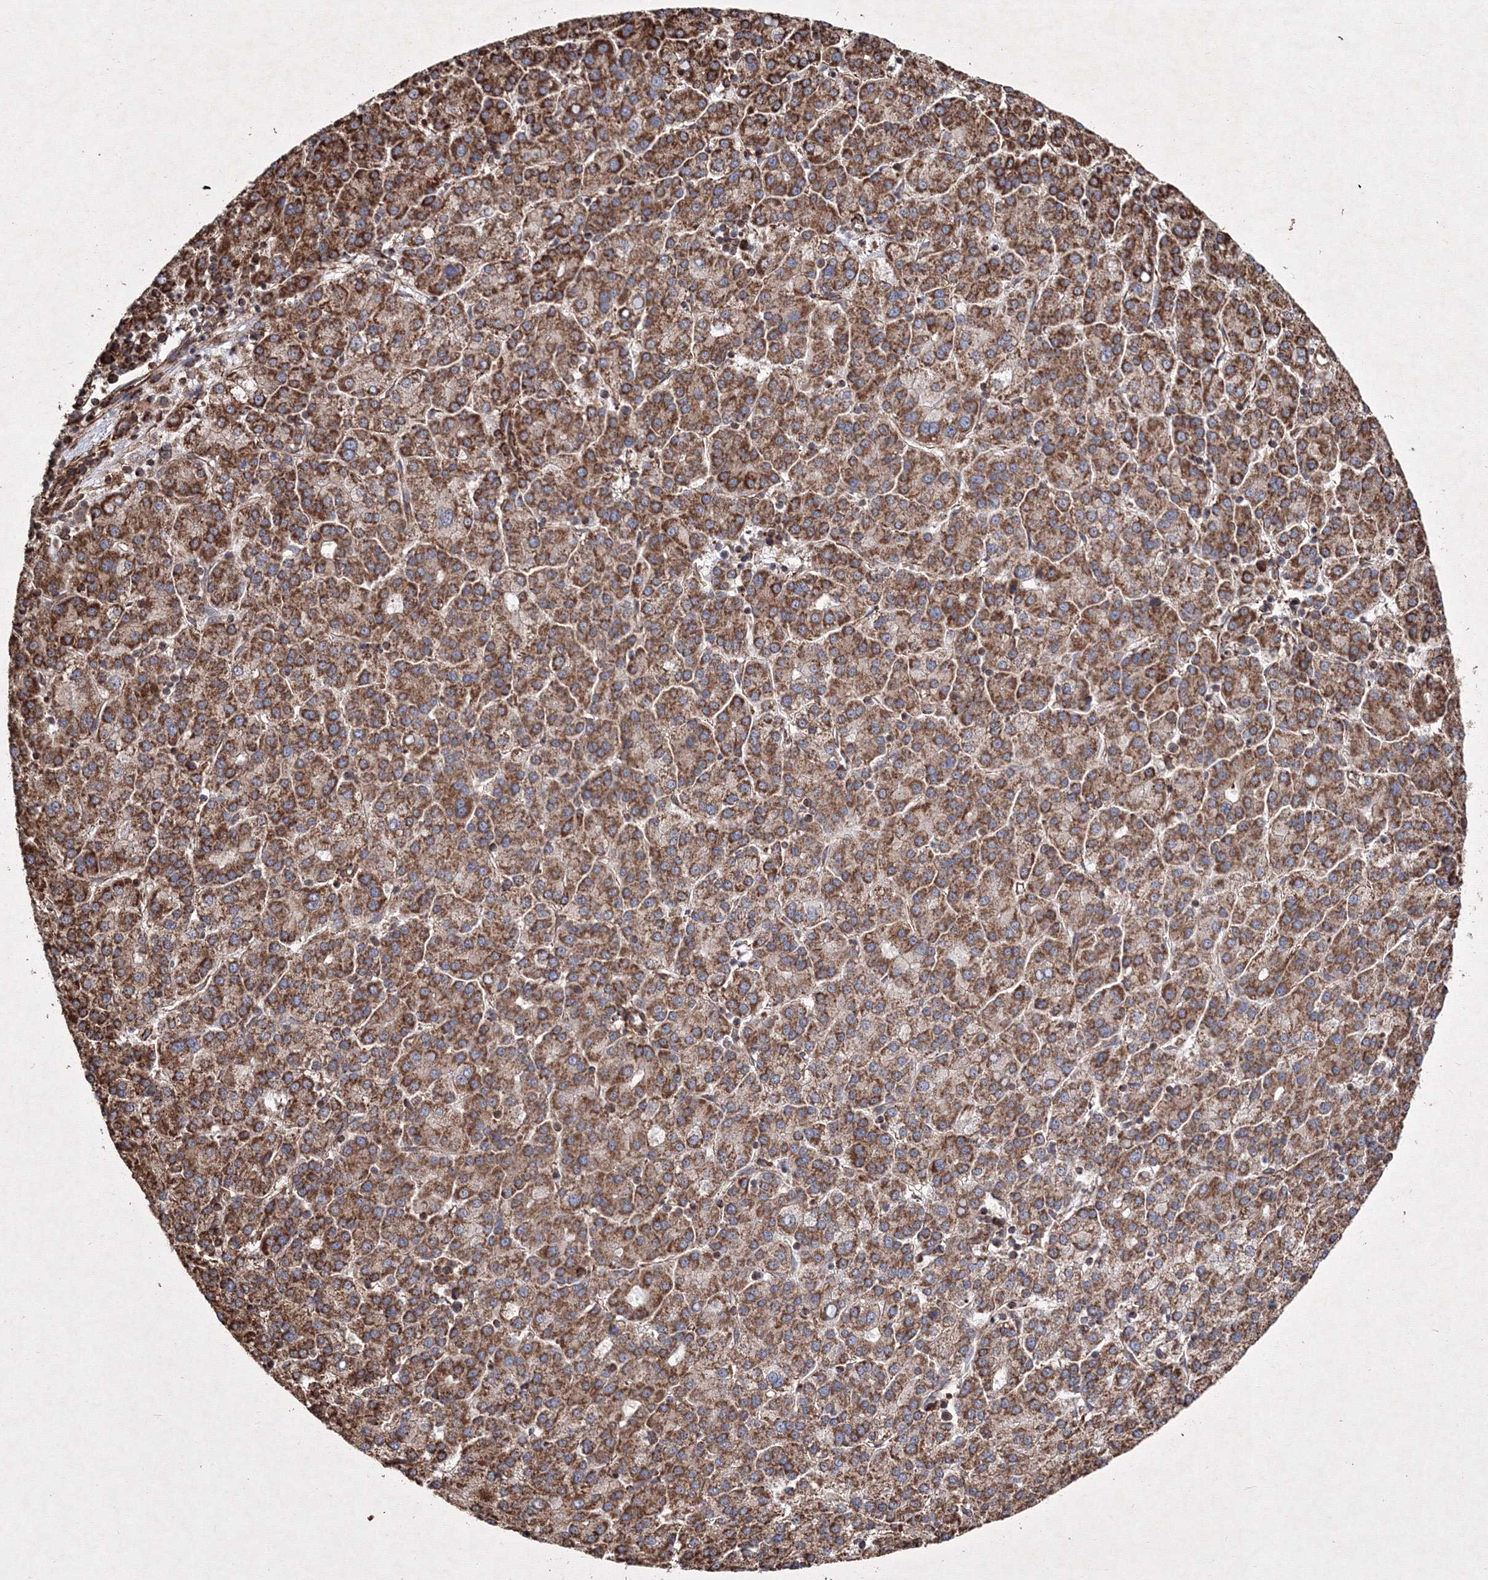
{"staining": {"intensity": "moderate", "quantity": ">75%", "location": "cytoplasmic/membranous"}, "tissue": "liver cancer", "cell_type": "Tumor cells", "image_type": "cancer", "snomed": [{"axis": "morphology", "description": "Carcinoma, Hepatocellular, NOS"}, {"axis": "topography", "description": "Liver"}], "caption": "IHC staining of liver cancer (hepatocellular carcinoma), which exhibits medium levels of moderate cytoplasmic/membranous staining in about >75% of tumor cells indicating moderate cytoplasmic/membranous protein expression. The staining was performed using DAB (3,3'-diaminobenzidine) (brown) for protein detection and nuclei were counterstained in hematoxylin (blue).", "gene": "TMEM139", "patient": {"sex": "female", "age": 58}}